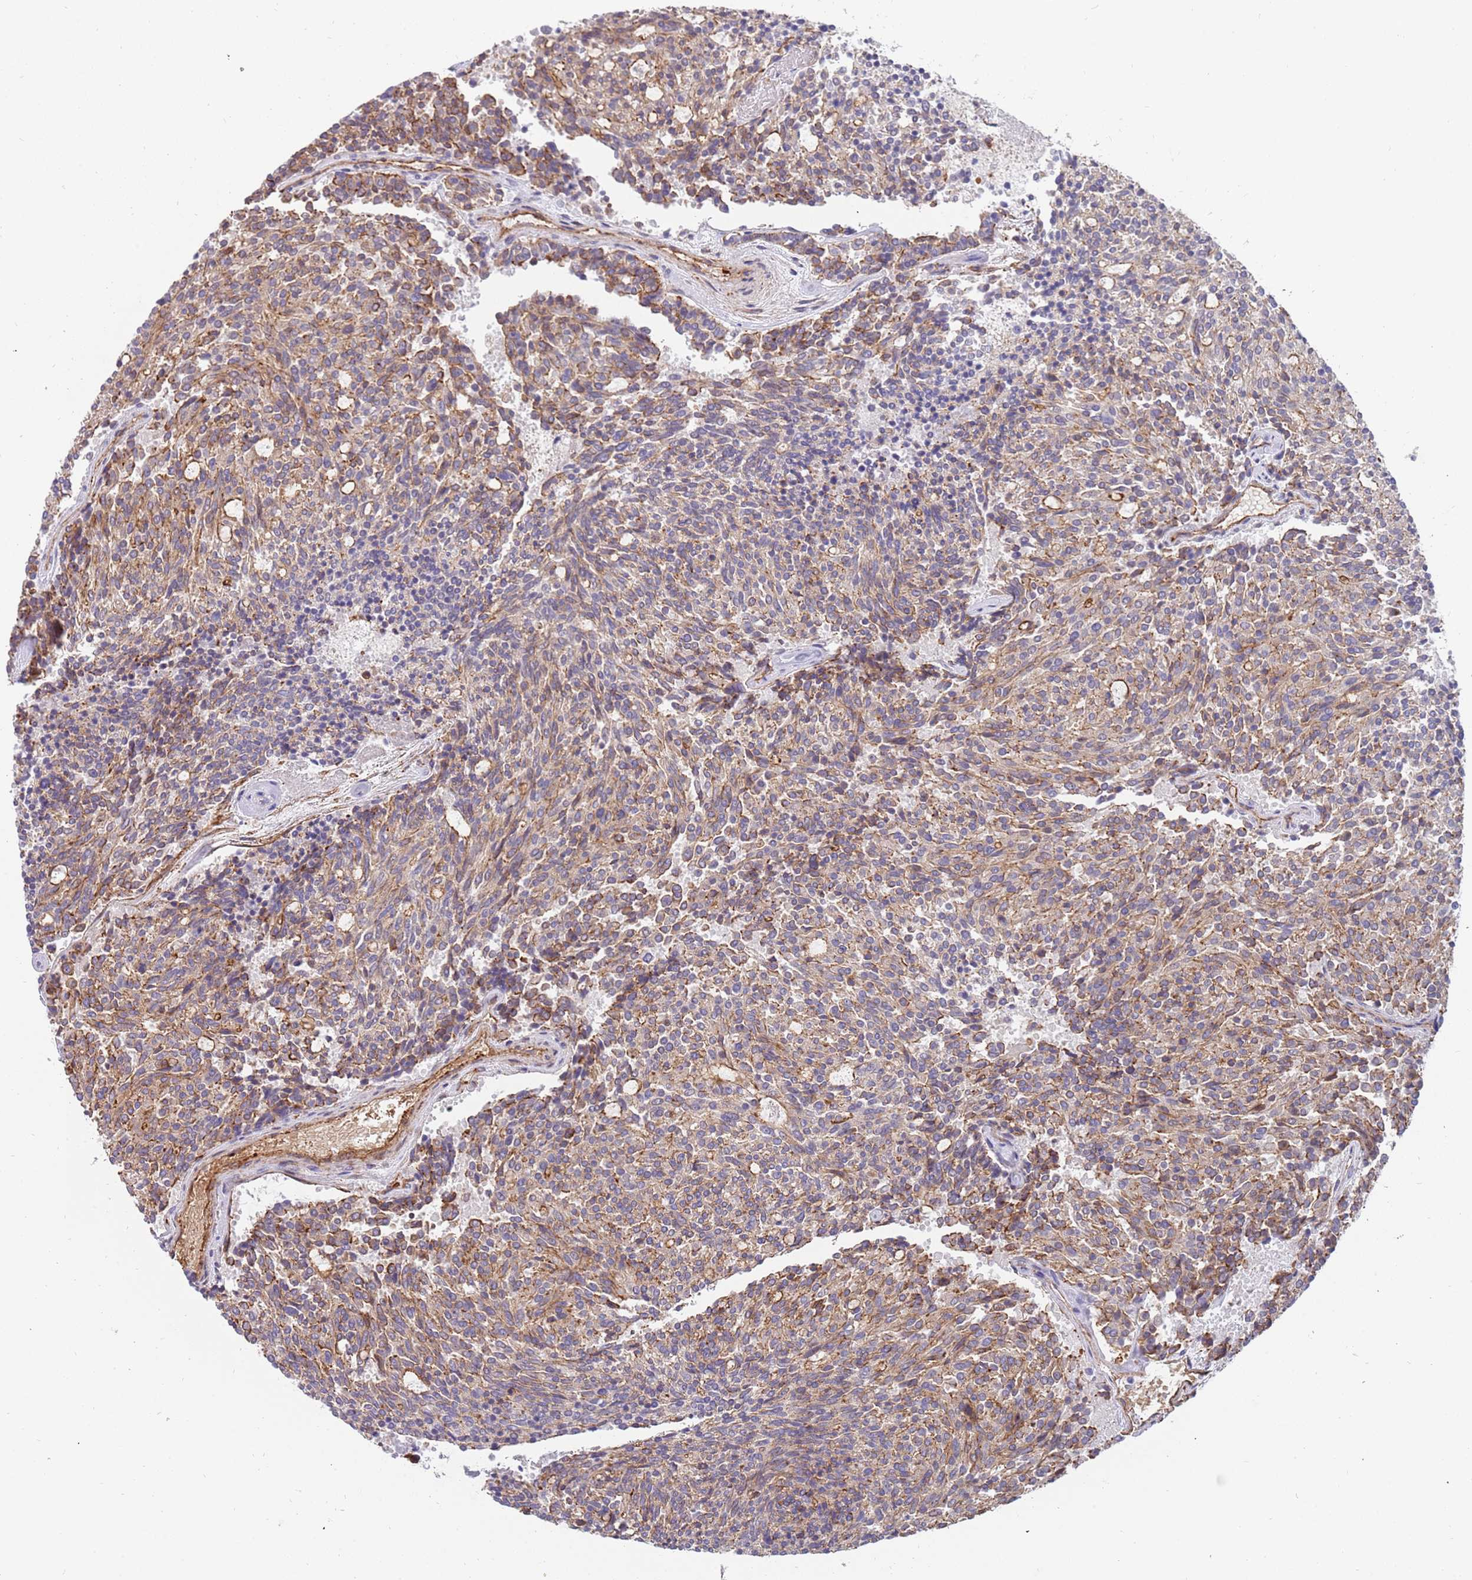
{"staining": {"intensity": "moderate", "quantity": "25%-75%", "location": "cytoplasmic/membranous"}, "tissue": "carcinoid", "cell_type": "Tumor cells", "image_type": "cancer", "snomed": [{"axis": "morphology", "description": "Carcinoid, malignant, NOS"}, {"axis": "topography", "description": "Pancreas"}], "caption": "Immunohistochemistry (IHC) (DAB (3,3'-diaminobenzidine)) staining of carcinoid demonstrates moderate cytoplasmic/membranous protein expression in approximately 25%-75% of tumor cells.", "gene": "GFRAL", "patient": {"sex": "female", "age": 54}}